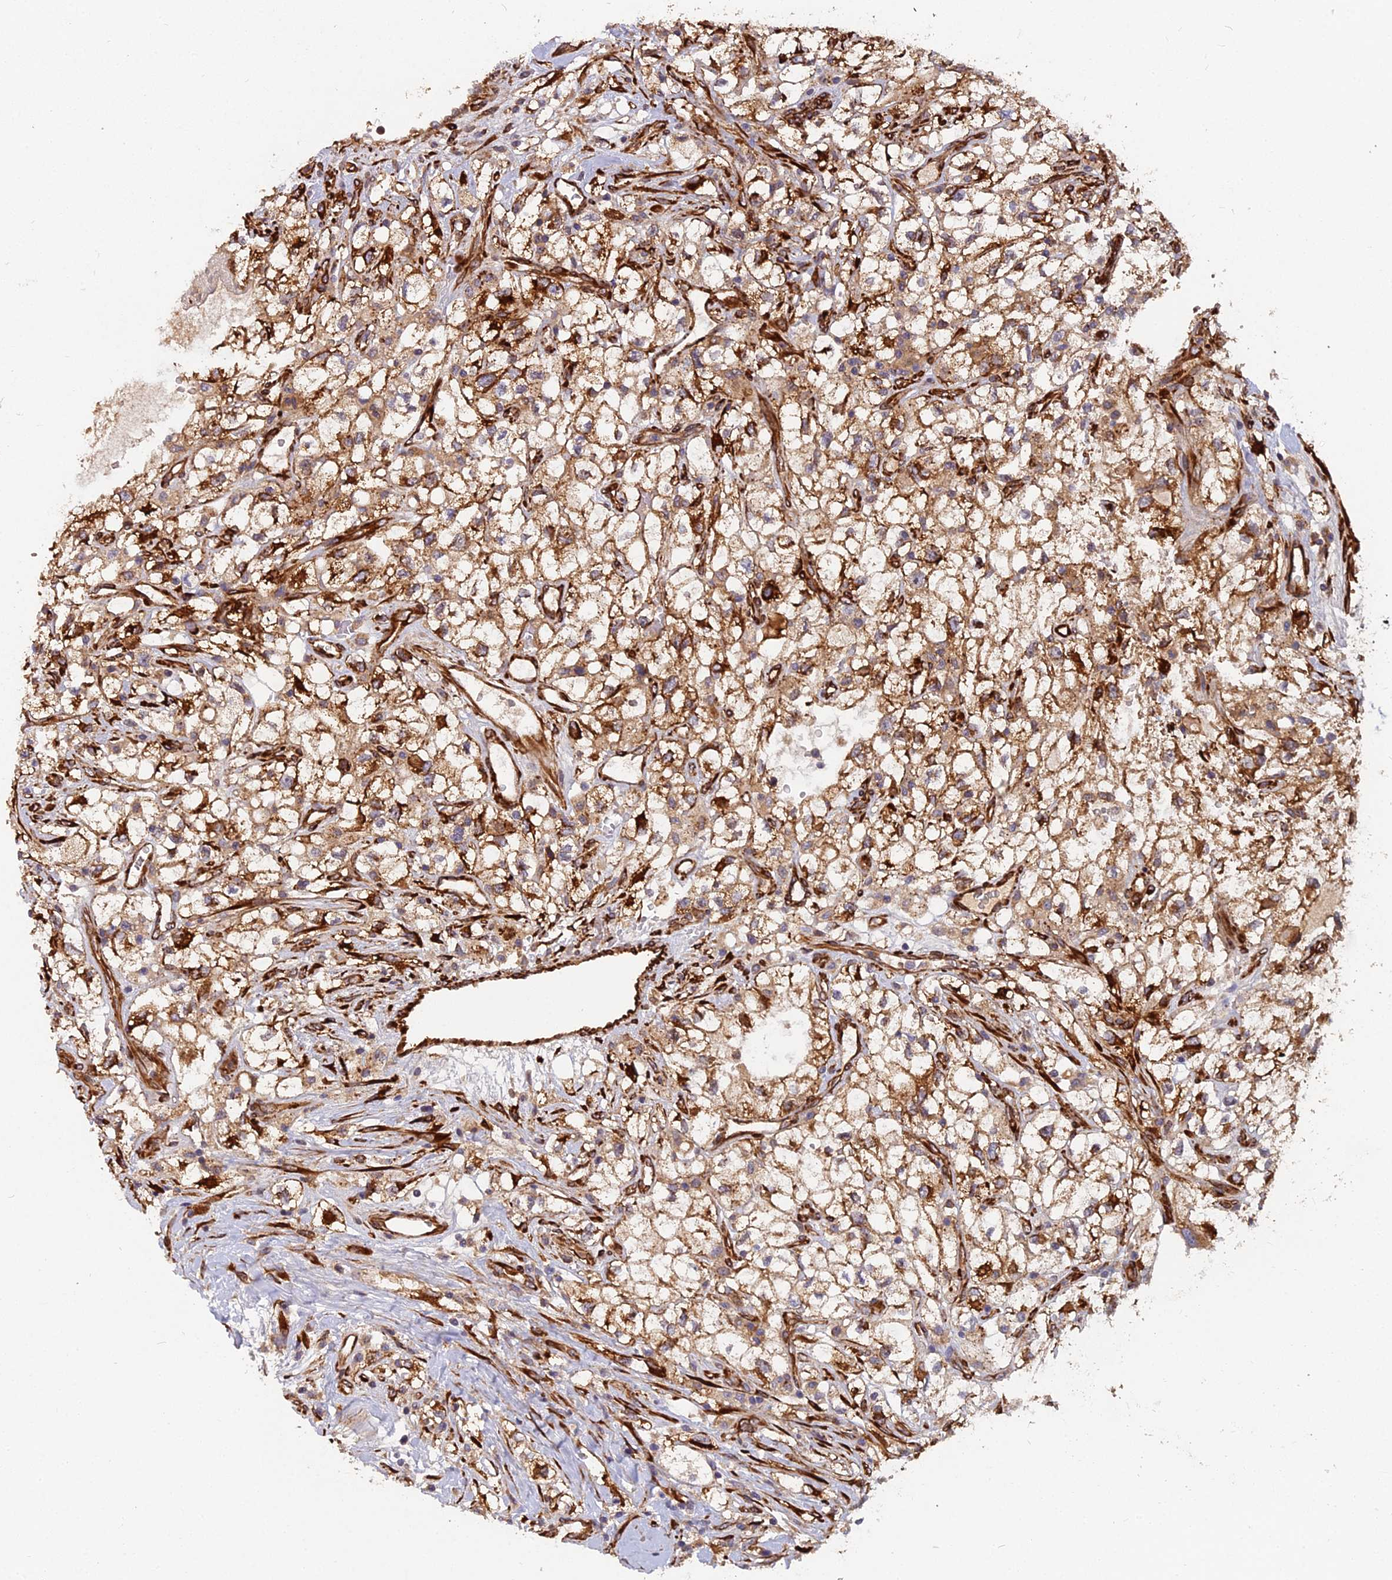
{"staining": {"intensity": "strong", "quantity": ">75%", "location": "cytoplasmic/membranous"}, "tissue": "renal cancer", "cell_type": "Tumor cells", "image_type": "cancer", "snomed": [{"axis": "morphology", "description": "Adenocarcinoma, NOS"}, {"axis": "topography", "description": "Kidney"}], "caption": "Immunohistochemistry (IHC) (DAB (3,3'-diaminobenzidine)) staining of human renal cancer (adenocarcinoma) displays strong cytoplasmic/membranous protein positivity in approximately >75% of tumor cells. (brown staining indicates protein expression, while blue staining denotes nuclei).", "gene": "NDUFAF7", "patient": {"sex": "male", "age": 59}}